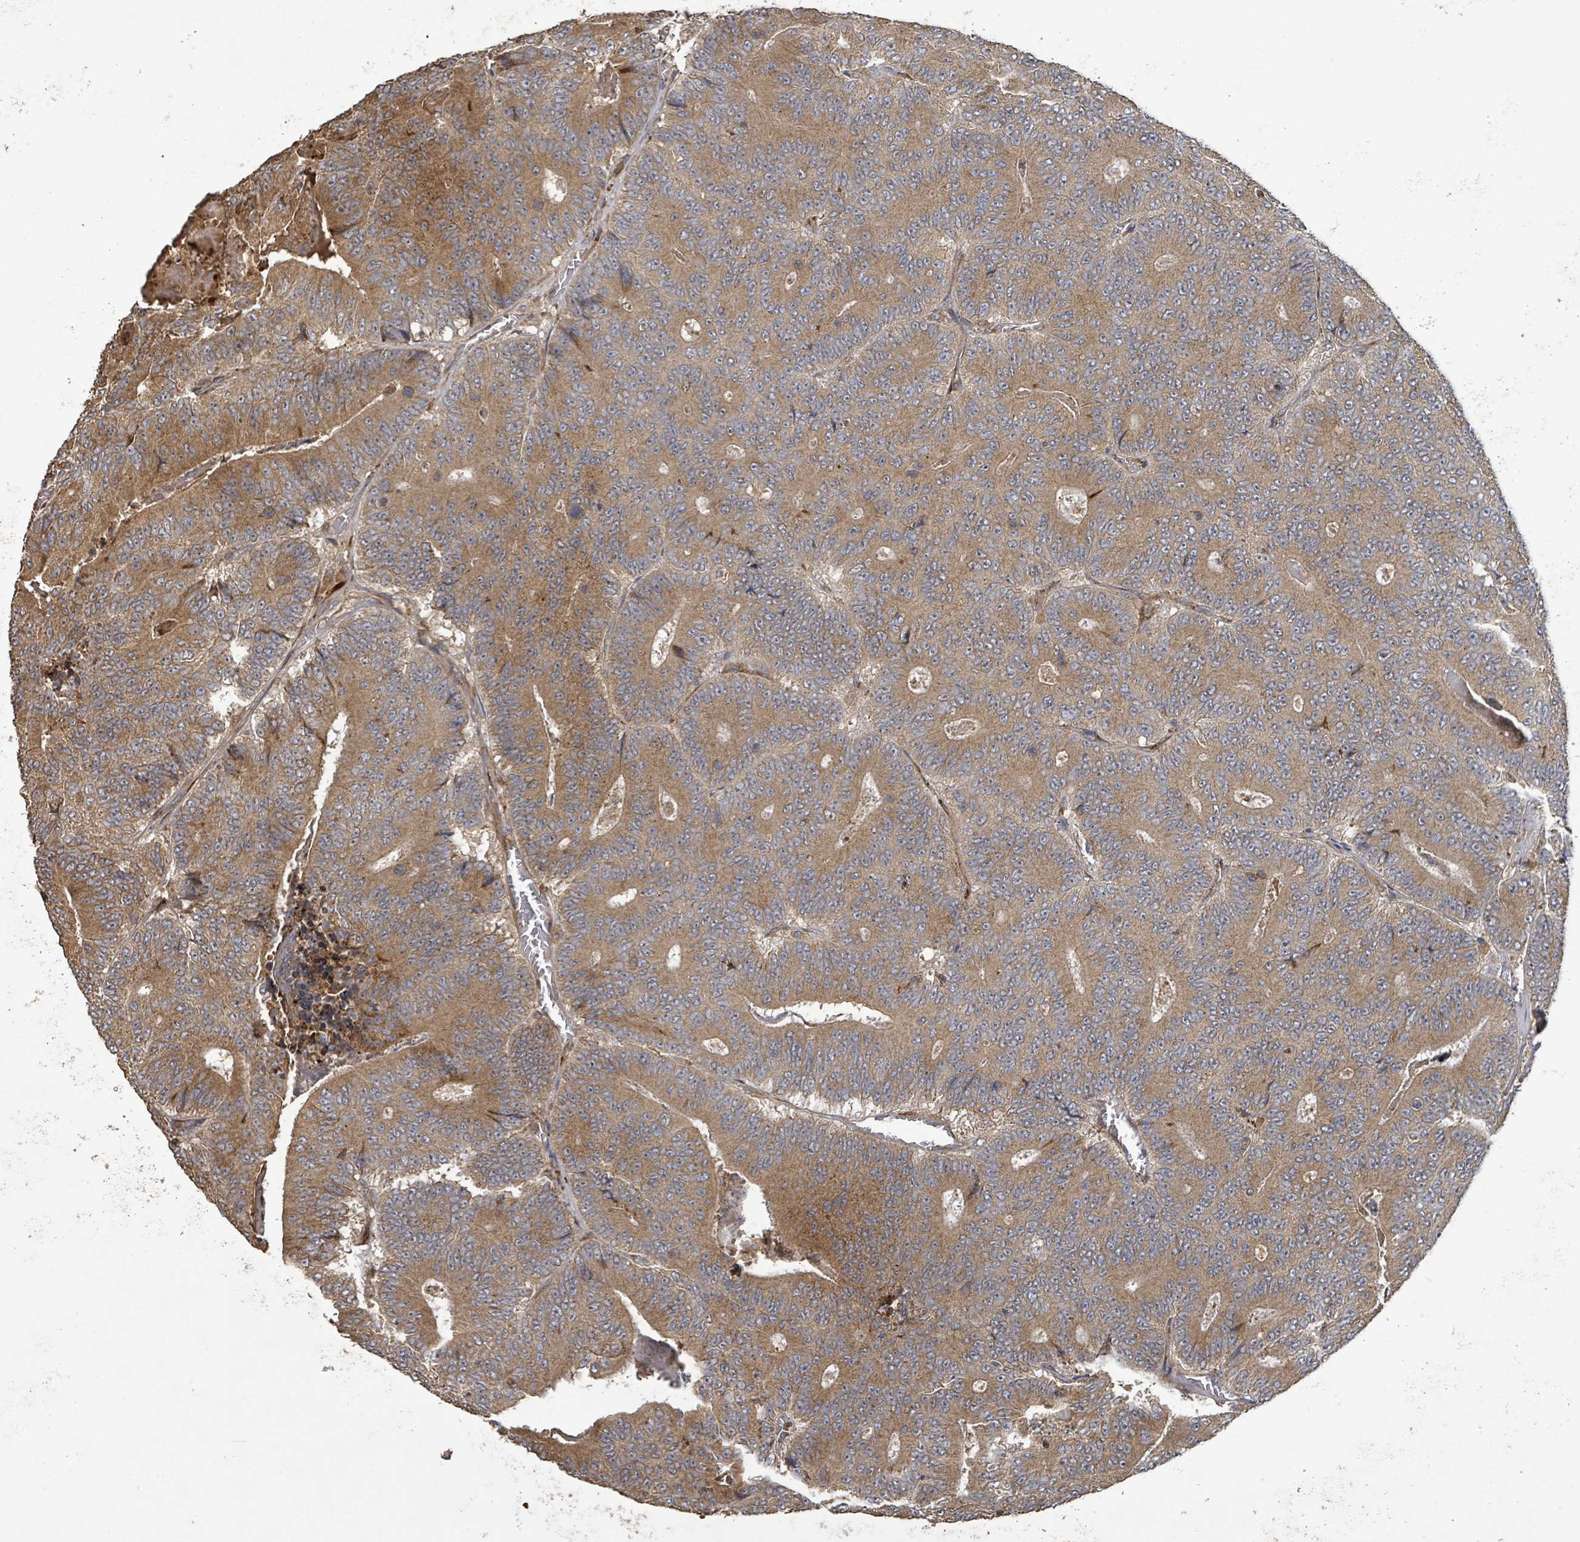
{"staining": {"intensity": "moderate", "quantity": ">75%", "location": "cytoplasmic/membranous"}, "tissue": "colorectal cancer", "cell_type": "Tumor cells", "image_type": "cancer", "snomed": [{"axis": "morphology", "description": "Adenocarcinoma, NOS"}, {"axis": "topography", "description": "Colon"}], "caption": "A high-resolution micrograph shows immunohistochemistry staining of colorectal cancer (adenocarcinoma), which reveals moderate cytoplasmic/membranous positivity in about >75% of tumor cells.", "gene": "STARD4", "patient": {"sex": "male", "age": 83}}